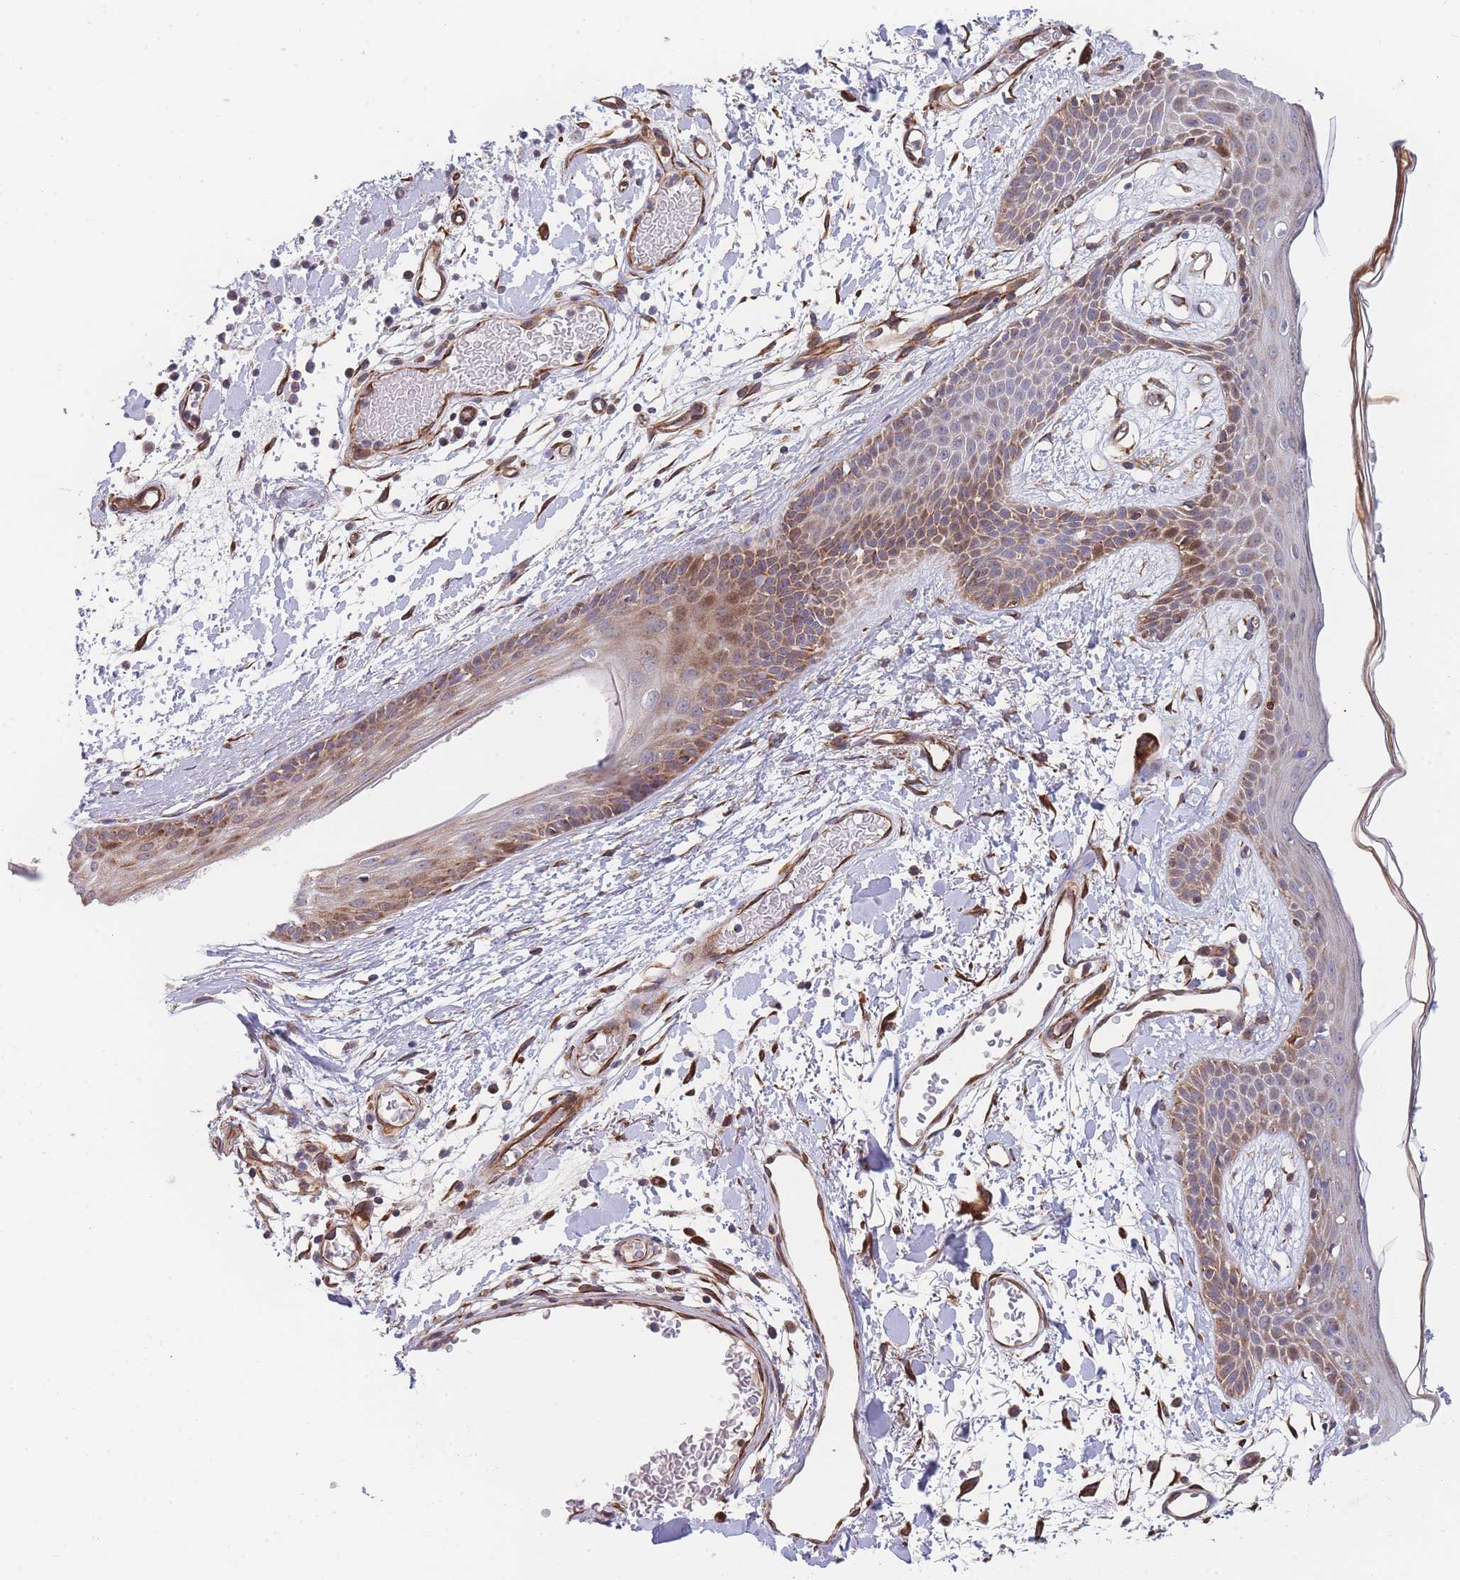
{"staining": {"intensity": "moderate", "quantity": ">75%", "location": "cytoplasmic/membranous"}, "tissue": "skin", "cell_type": "Fibroblasts", "image_type": "normal", "snomed": [{"axis": "morphology", "description": "Normal tissue, NOS"}, {"axis": "topography", "description": "Skin"}], "caption": "Approximately >75% of fibroblasts in benign human skin demonstrate moderate cytoplasmic/membranous protein expression as visualized by brown immunohistochemical staining.", "gene": "MTRES1", "patient": {"sex": "male", "age": 79}}